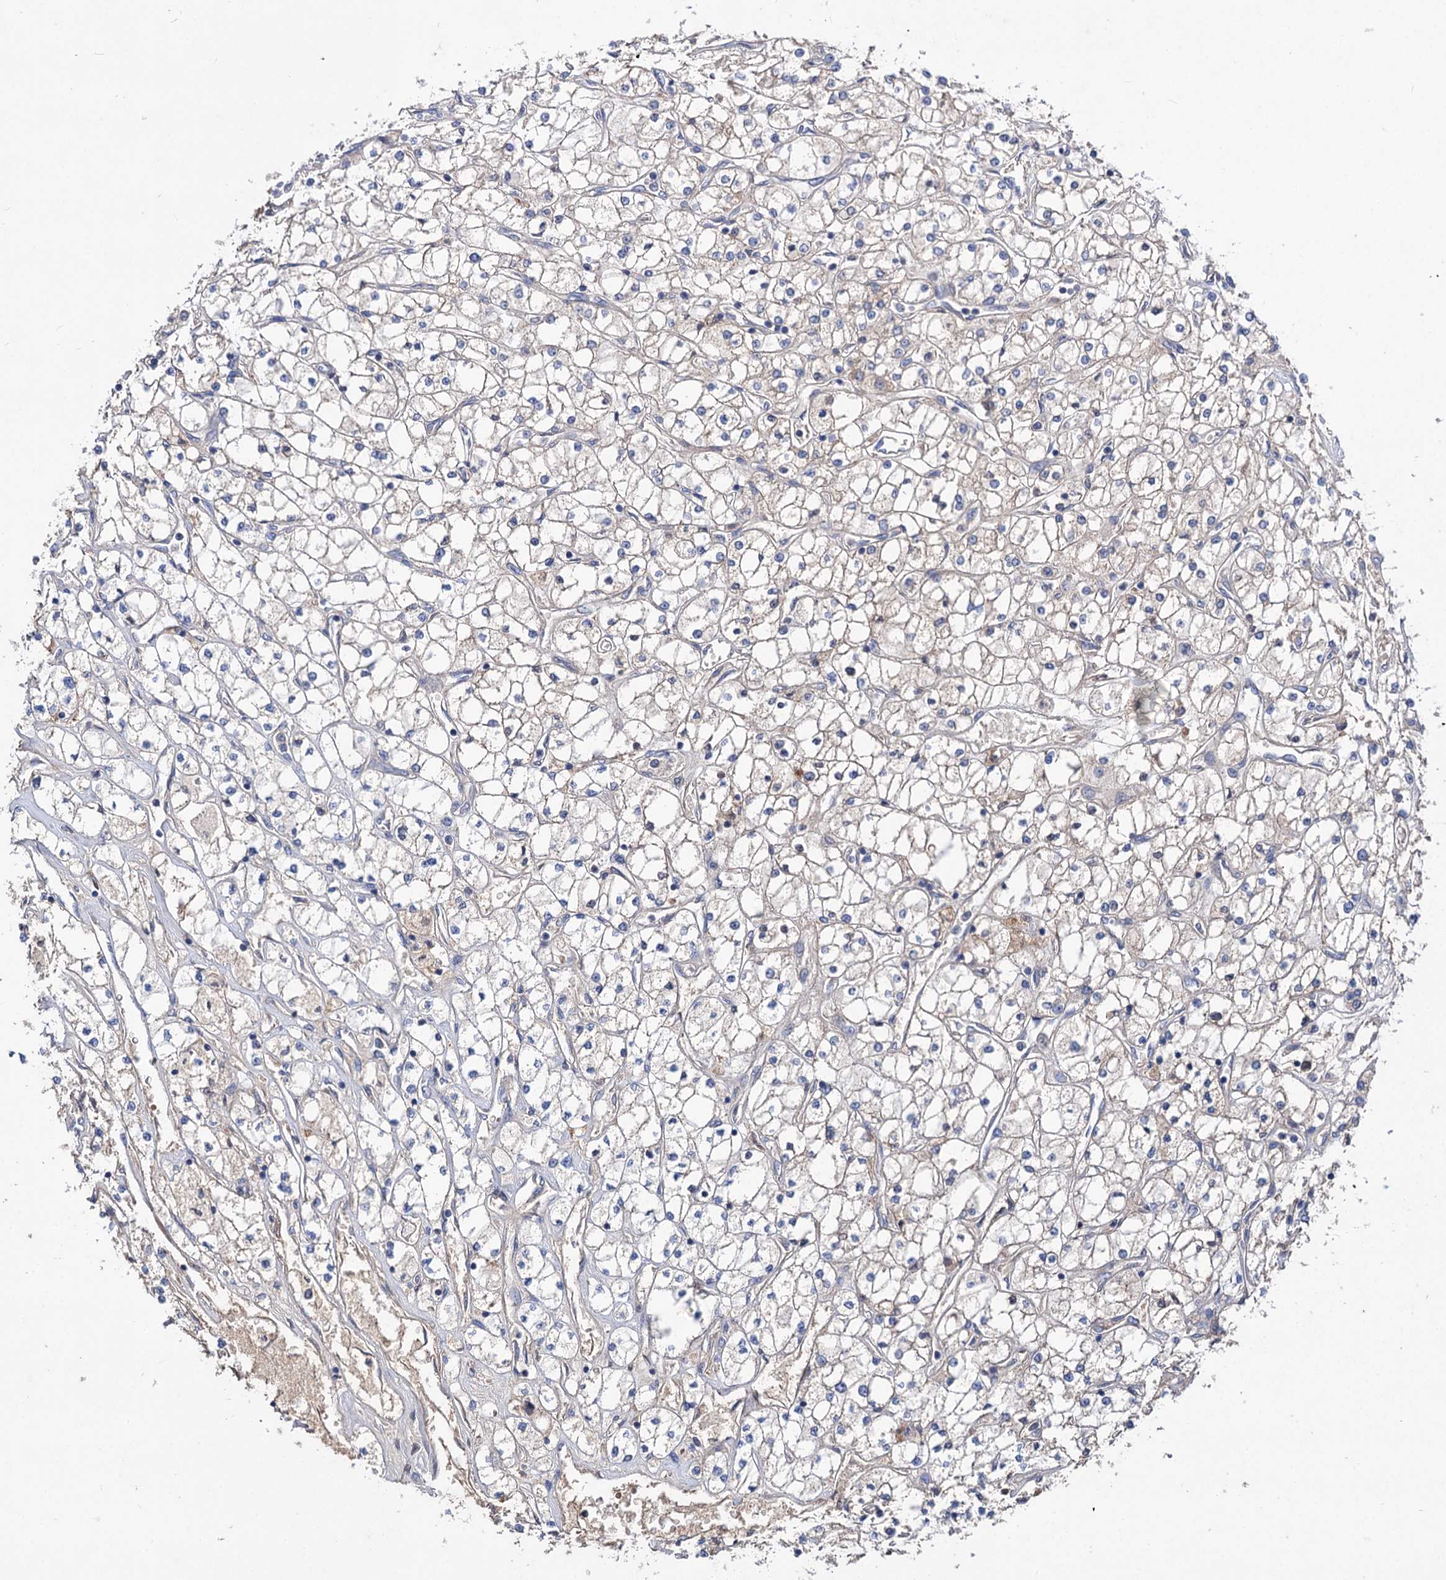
{"staining": {"intensity": "negative", "quantity": "none", "location": "none"}, "tissue": "renal cancer", "cell_type": "Tumor cells", "image_type": "cancer", "snomed": [{"axis": "morphology", "description": "Adenocarcinoma, NOS"}, {"axis": "topography", "description": "Kidney"}], "caption": "A micrograph of renal cancer stained for a protein shows no brown staining in tumor cells. (DAB (3,3'-diaminobenzidine) immunohistochemistry (IHC), high magnification).", "gene": "CLPB", "patient": {"sex": "male", "age": 80}}